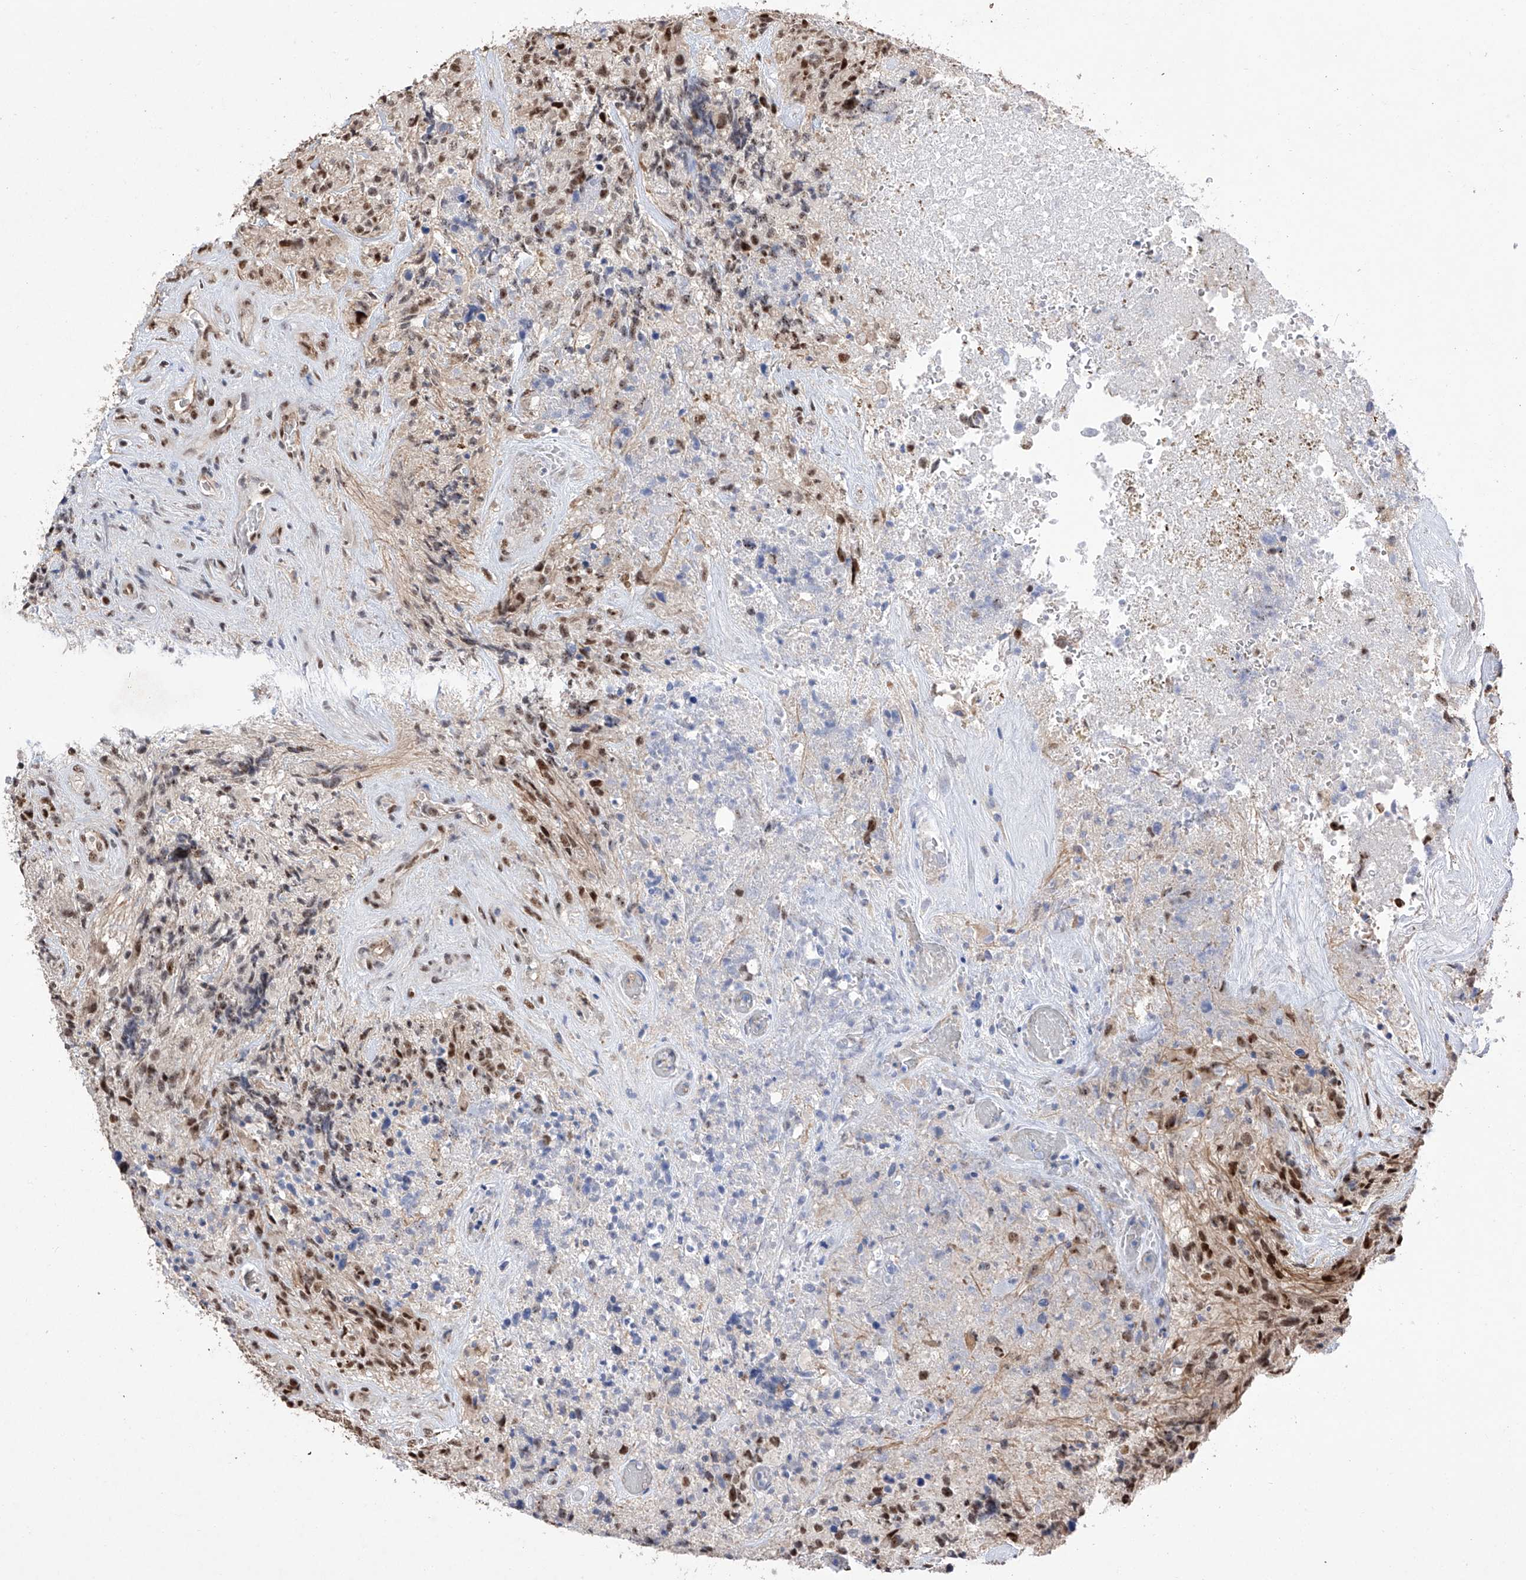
{"staining": {"intensity": "moderate", "quantity": ">75%", "location": "nuclear"}, "tissue": "glioma", "cell_type": "Tumor cells", "image_type": "cancer", "snomed": [{"axis": "morphology", "description": "Glioma, malignant, High grade"}, {"axis": "topography", "description": "Brain"}], "caption": "Immunohistochemistry (IHC) histopathology image of glioma stained for a protein (brown), which exhibits medium levels of moderate nuclear expression in approximately >75% of tumor cells.", "gene": "NFATC4", "patient": {"sex": "male", "age": 69}}